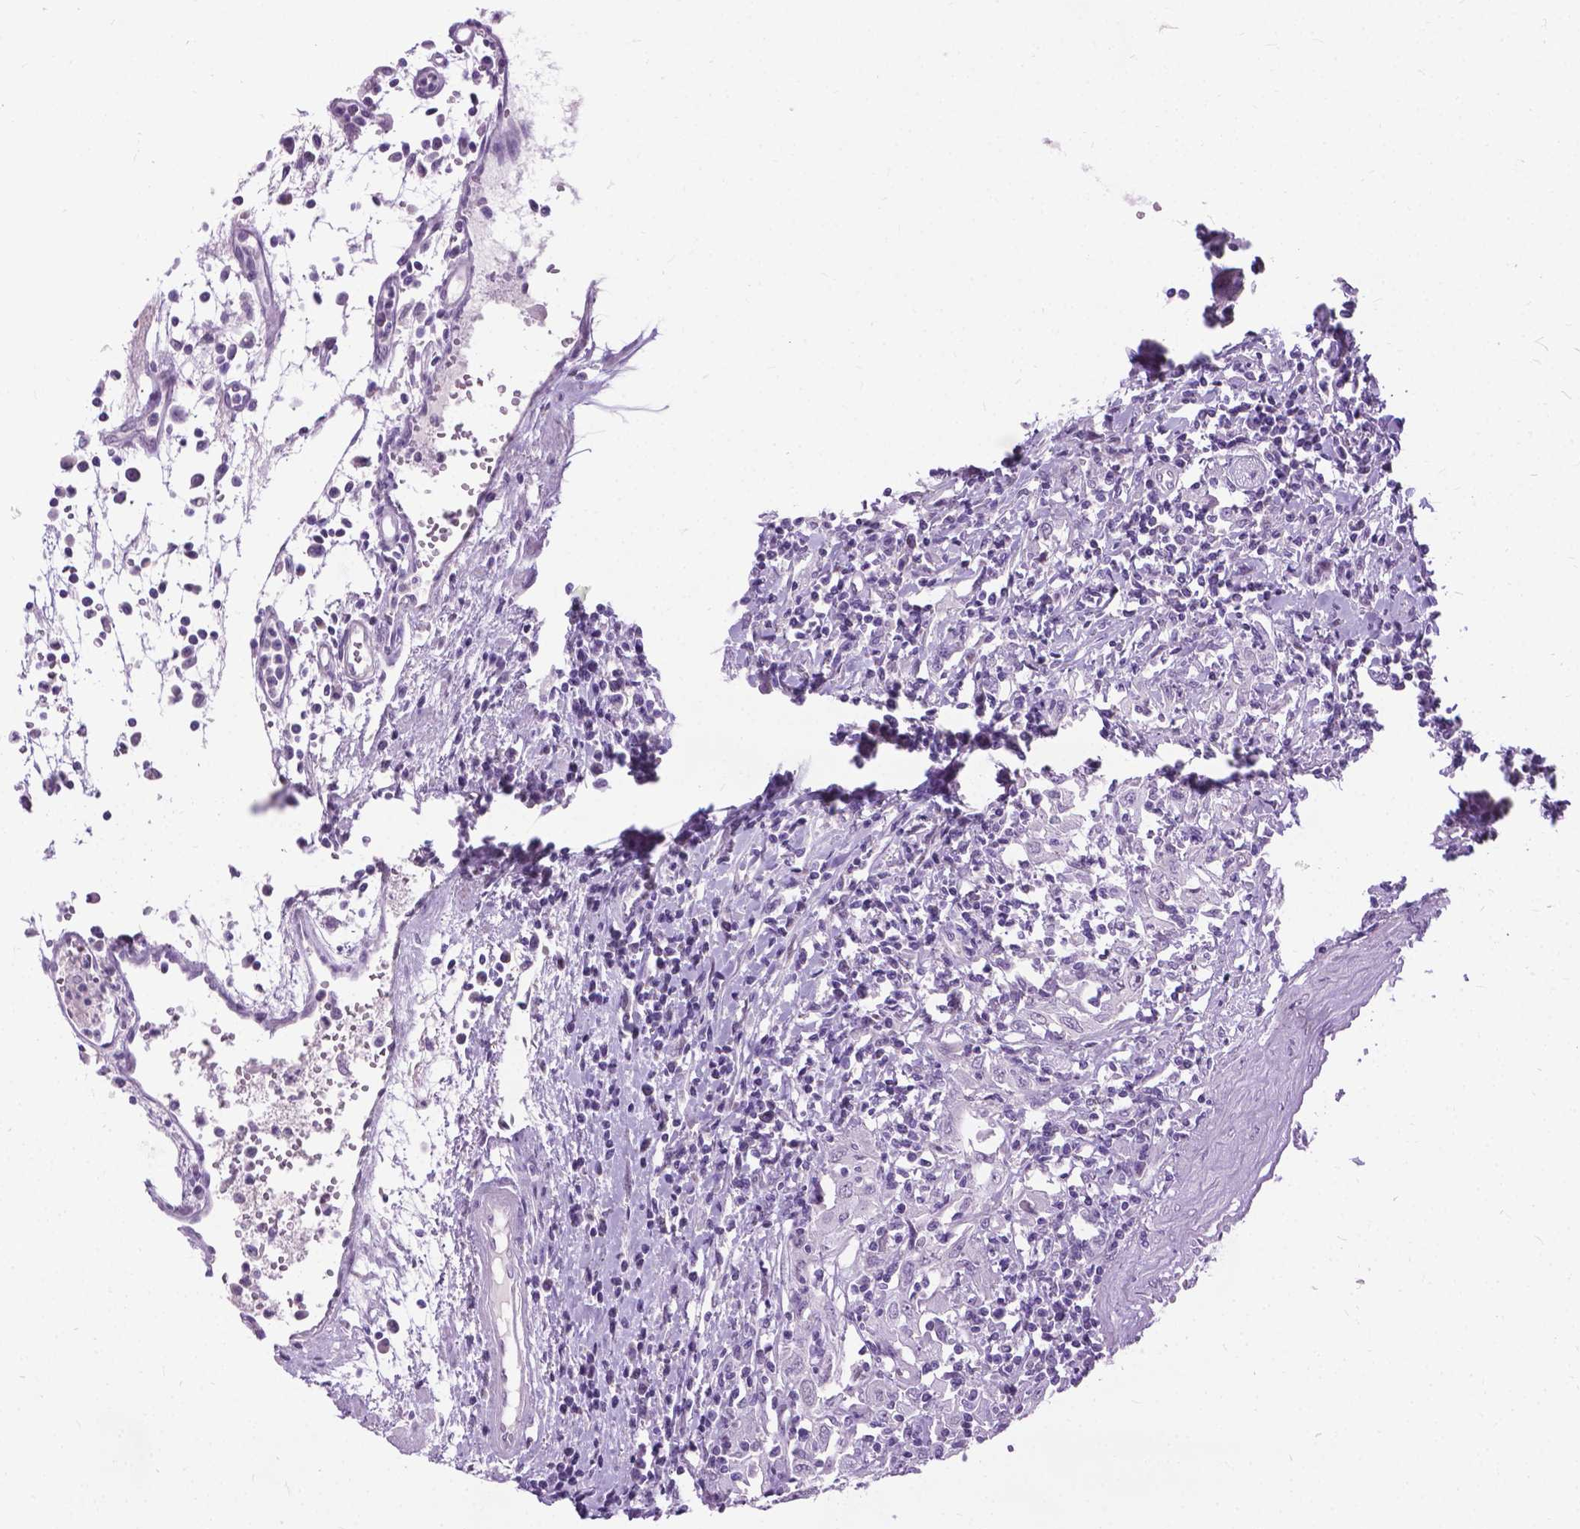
{"staining": {"intensity": "negative", "quantity": "none", "location": "none"}, "tissue": "urothelial cancer", "cell_type": "Tumor cells", "image_type": "cancer", "snomed": [{"axis": "morphology", "description": "Urothelial carcinoma, High grade"}, {"axis": "topography", "description": "Urinary bladder"}], "caption": "Photomicrograph shows no significant protein staining in tumor cells of urothelial cancer.", "gene": "PROB1", "patient": {"sex": "female", "age": 85}}